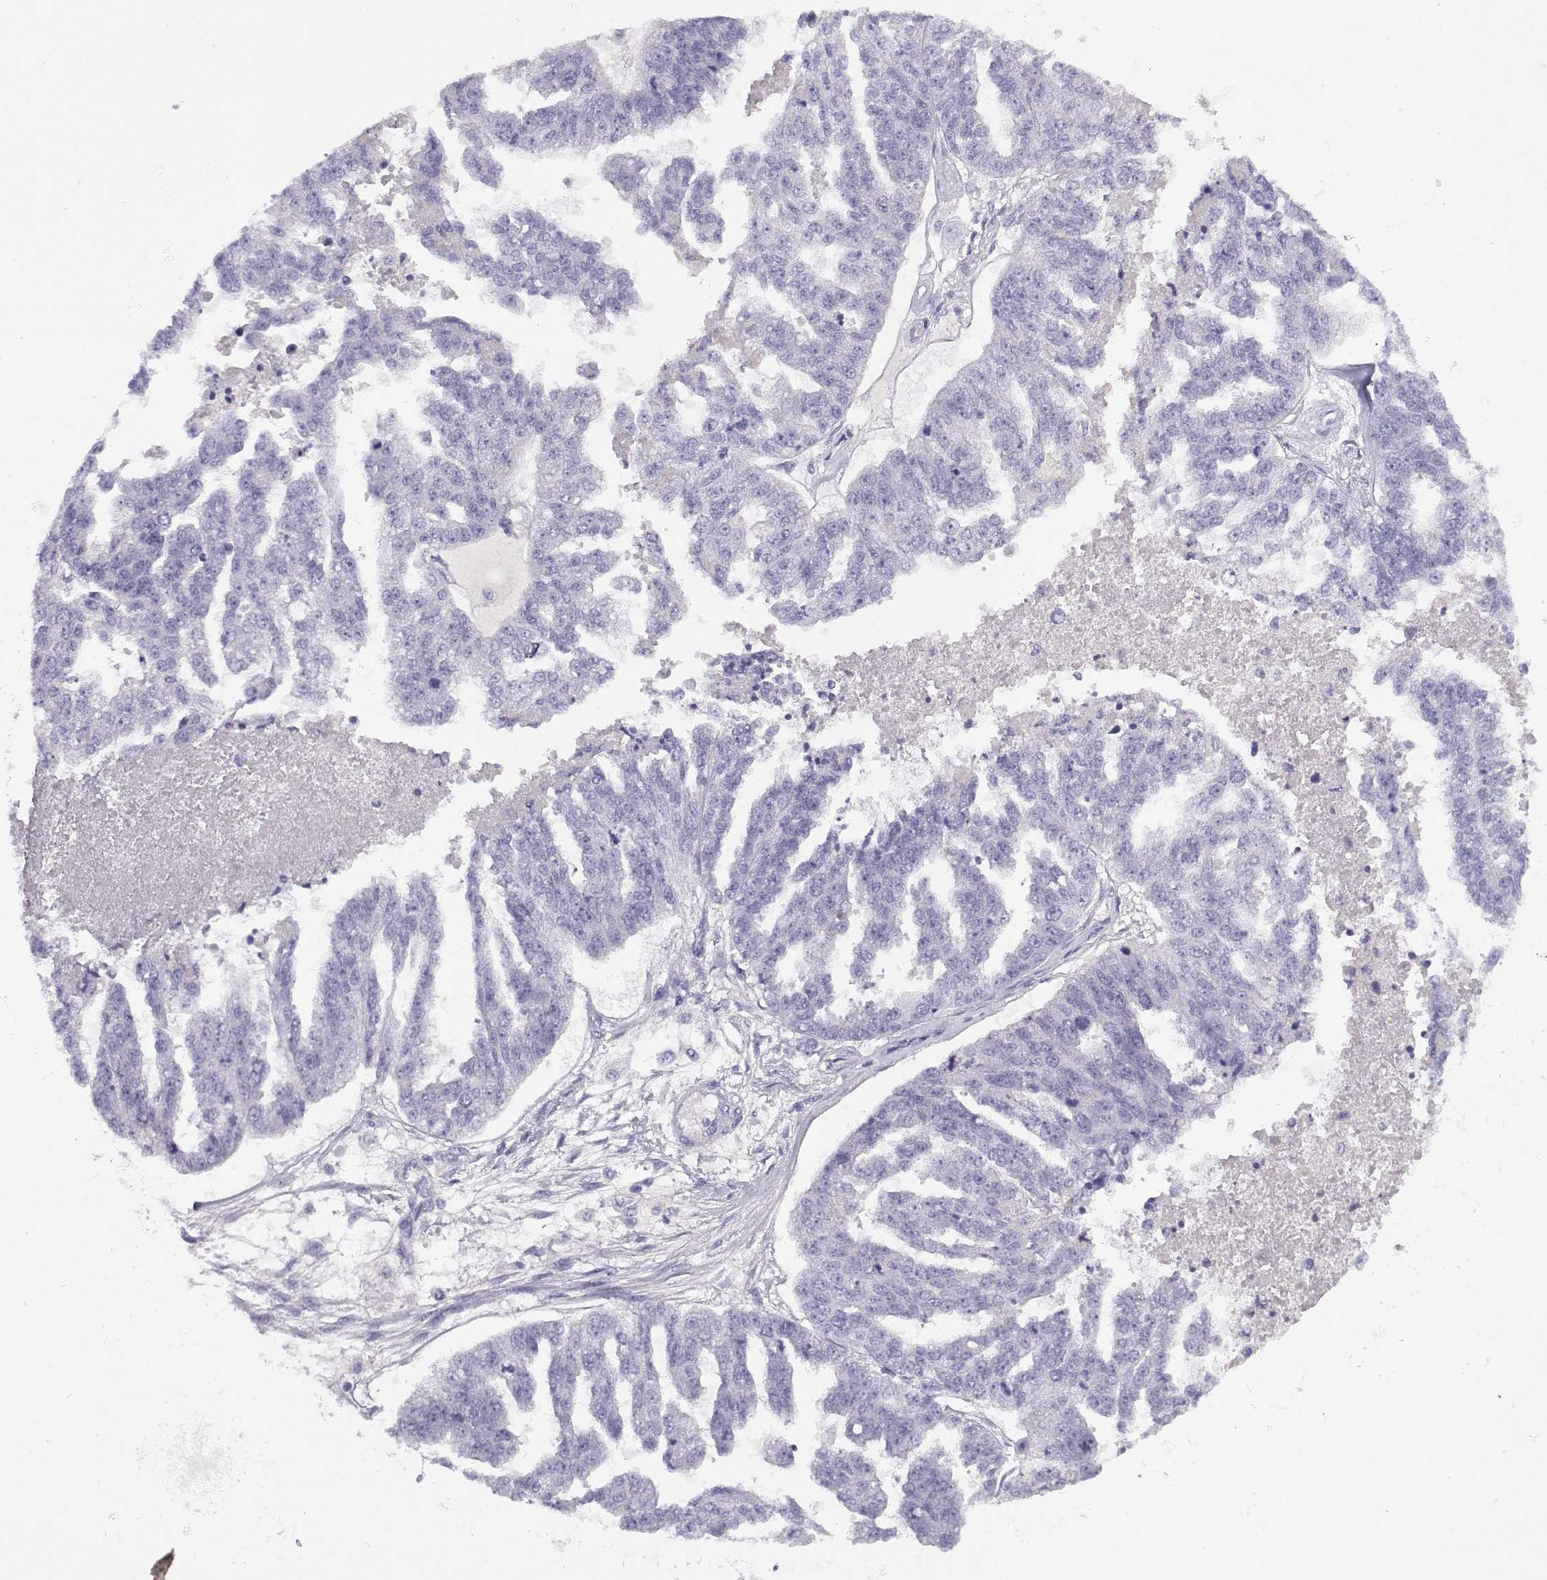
{"staining": {"intensity": "negative", "quantity": "none", "location": "none"}, "tissue": "ovarian cancer", "cell_type": "Tumor cells", "image_type": "cancer", "snomed": [{"axis": "morphology", "description": "Cystadenocarcinoma, serous, NOS"}, {"axis": "topography", "description": "Ovary"}], "caption": "Tumor cells are negative for protein expression in human ovarian cancer (serous cystadenocarcinoma).", "gene": "CFAP77", "patient": {"sex": "female", "age": 58}}